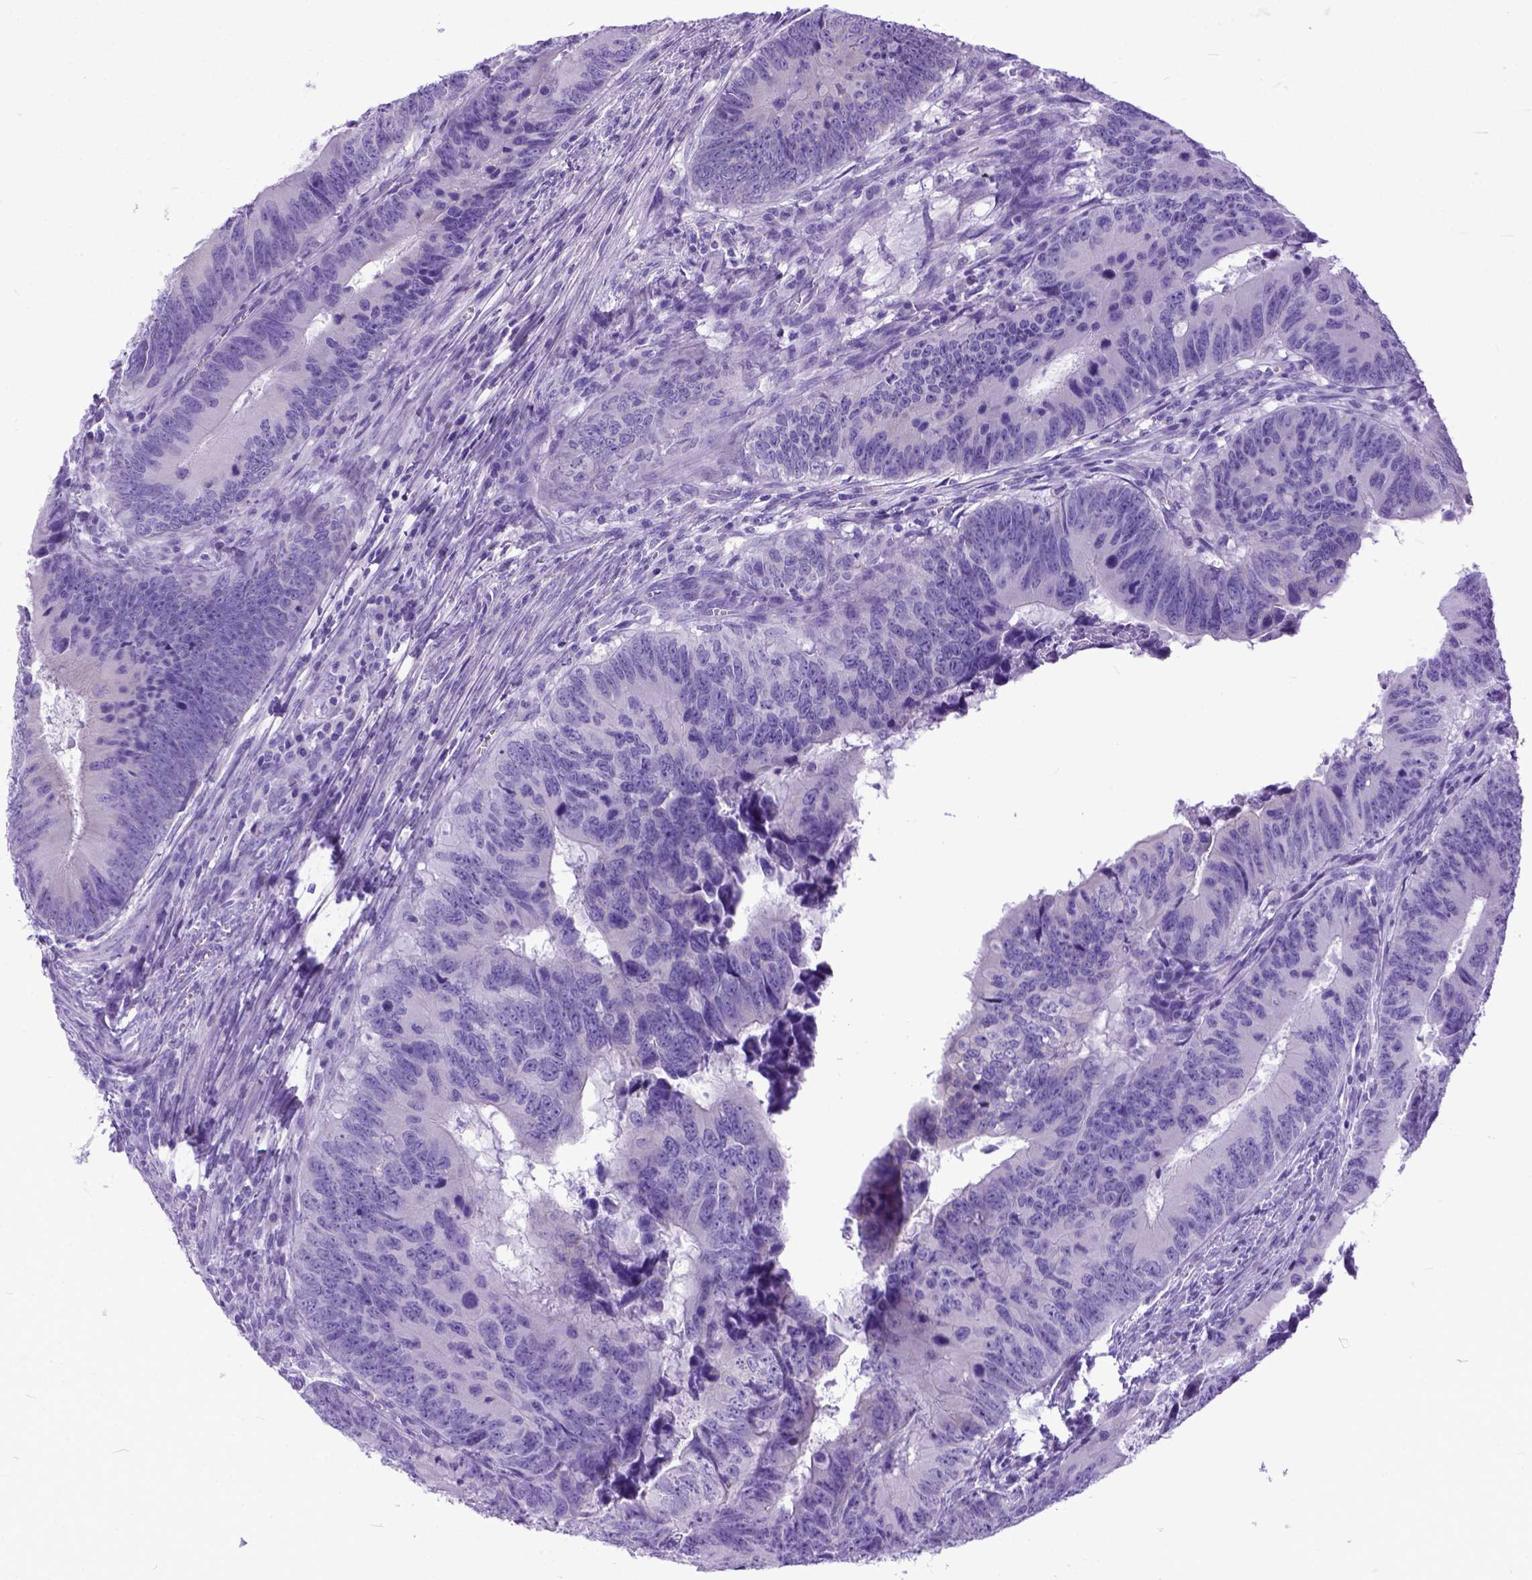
{"staining": {"intensity": "negative", "quantity": "none", "location": "none"}, "tissue": "colorectal cancer", "cell_type": "Tumor cells", "image_type": "cancer", "snomed": [{"axis": "morphology", "description": "Adenocarcinoma, NOS"}, {"axis": "topography", "description": "Colon"}], "caption": "Protein analysis of colorectal adenocarcinoma demonstrates no significant staining in tumor cells.", "gene": "PPL", "patient": {"sex": "female", "age": 82}}